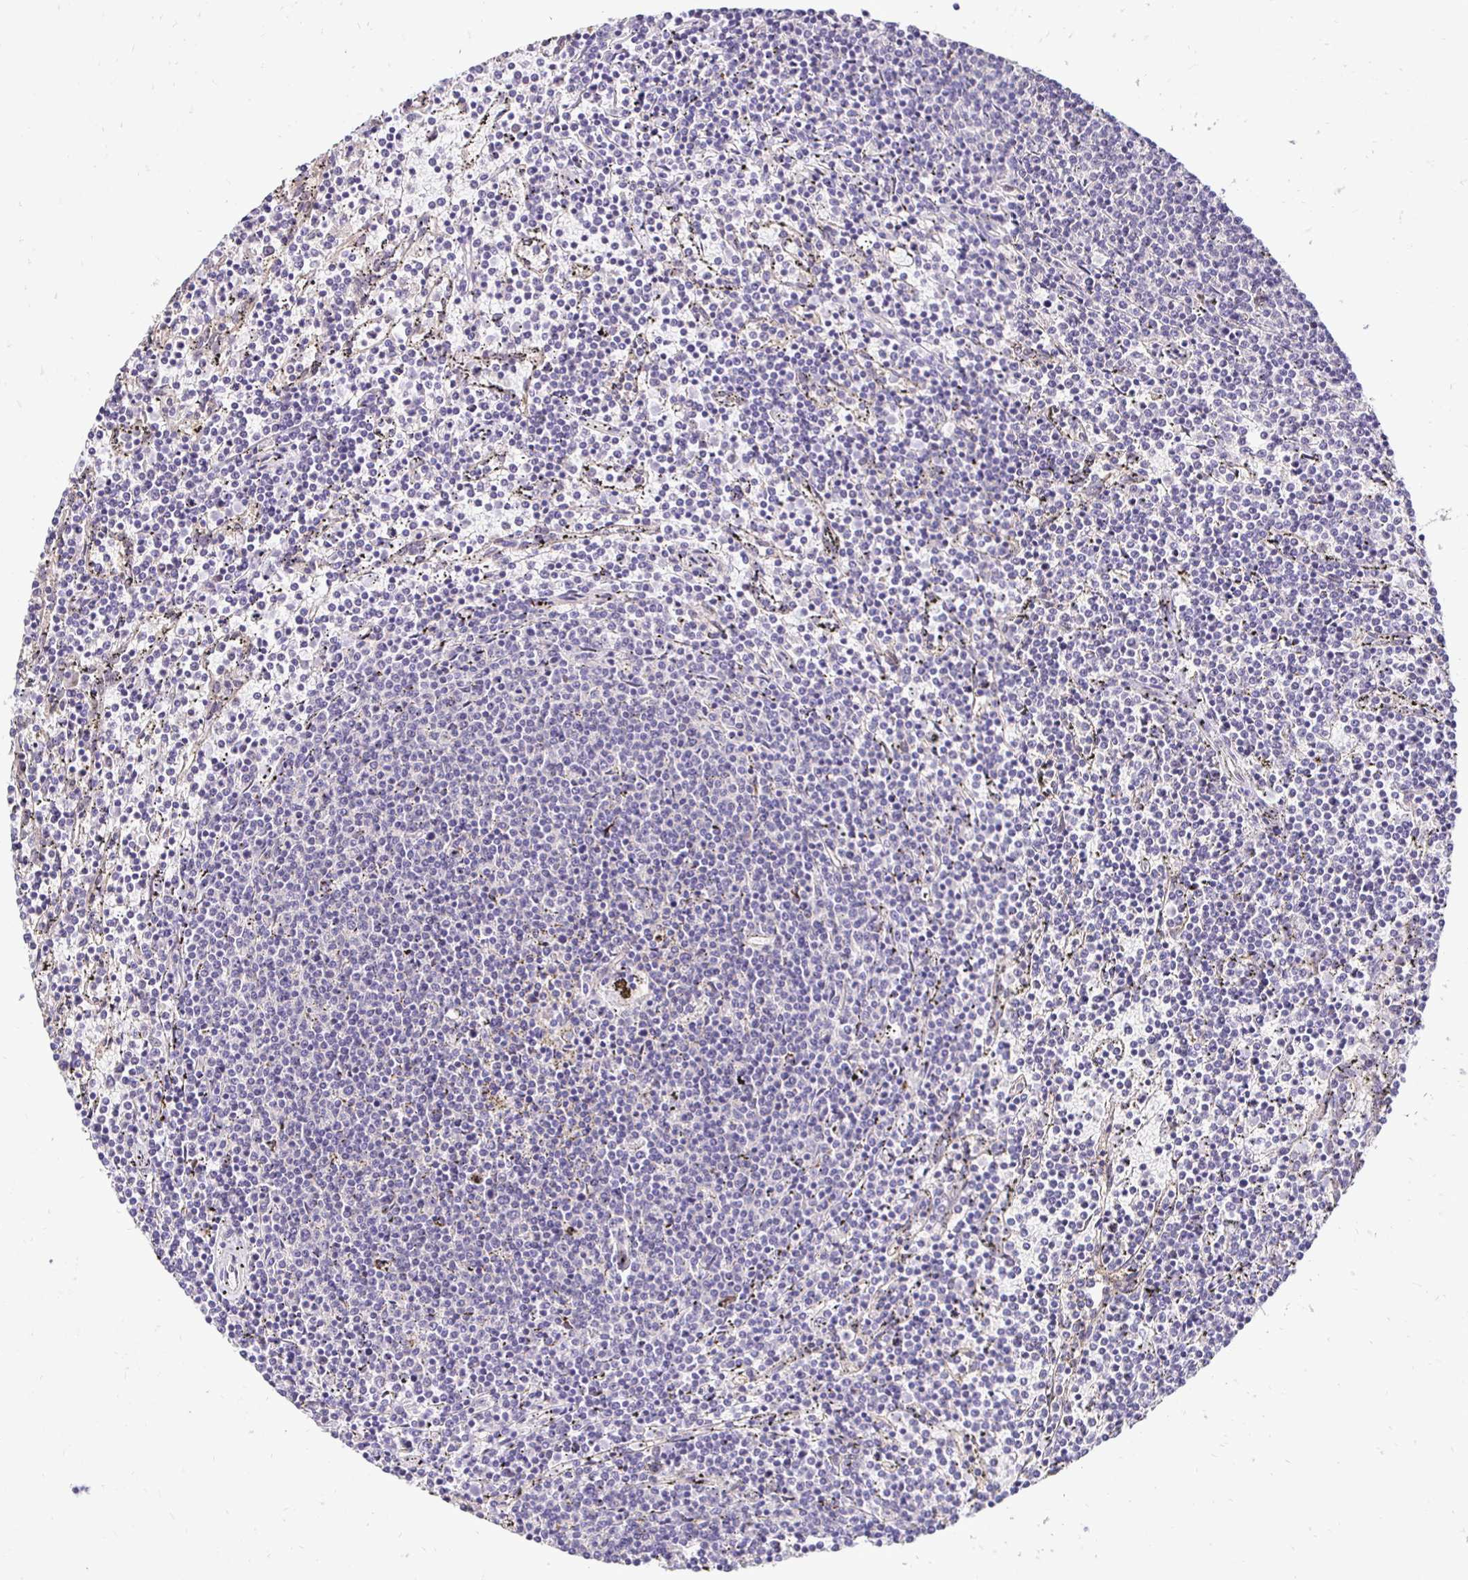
{"staining": {"intensity": "negative", "quantity": "none", "location": "none"}, "tissue": "lymphoma", "cell_type": "Tumor cells", "image_type": "cancer", "snomed": [{"axis": "morphology", "description": "Malignant lymphoma, non-Hodgkin's type, Low grade"}, {"axis": "topography", "description": "Spleen"}], "caption": "The histopathology image exhibits no staining of tumor cells in lymphoma.", "gene": "SLC9A1", "patient": {"sex": "female", "age": 50}}